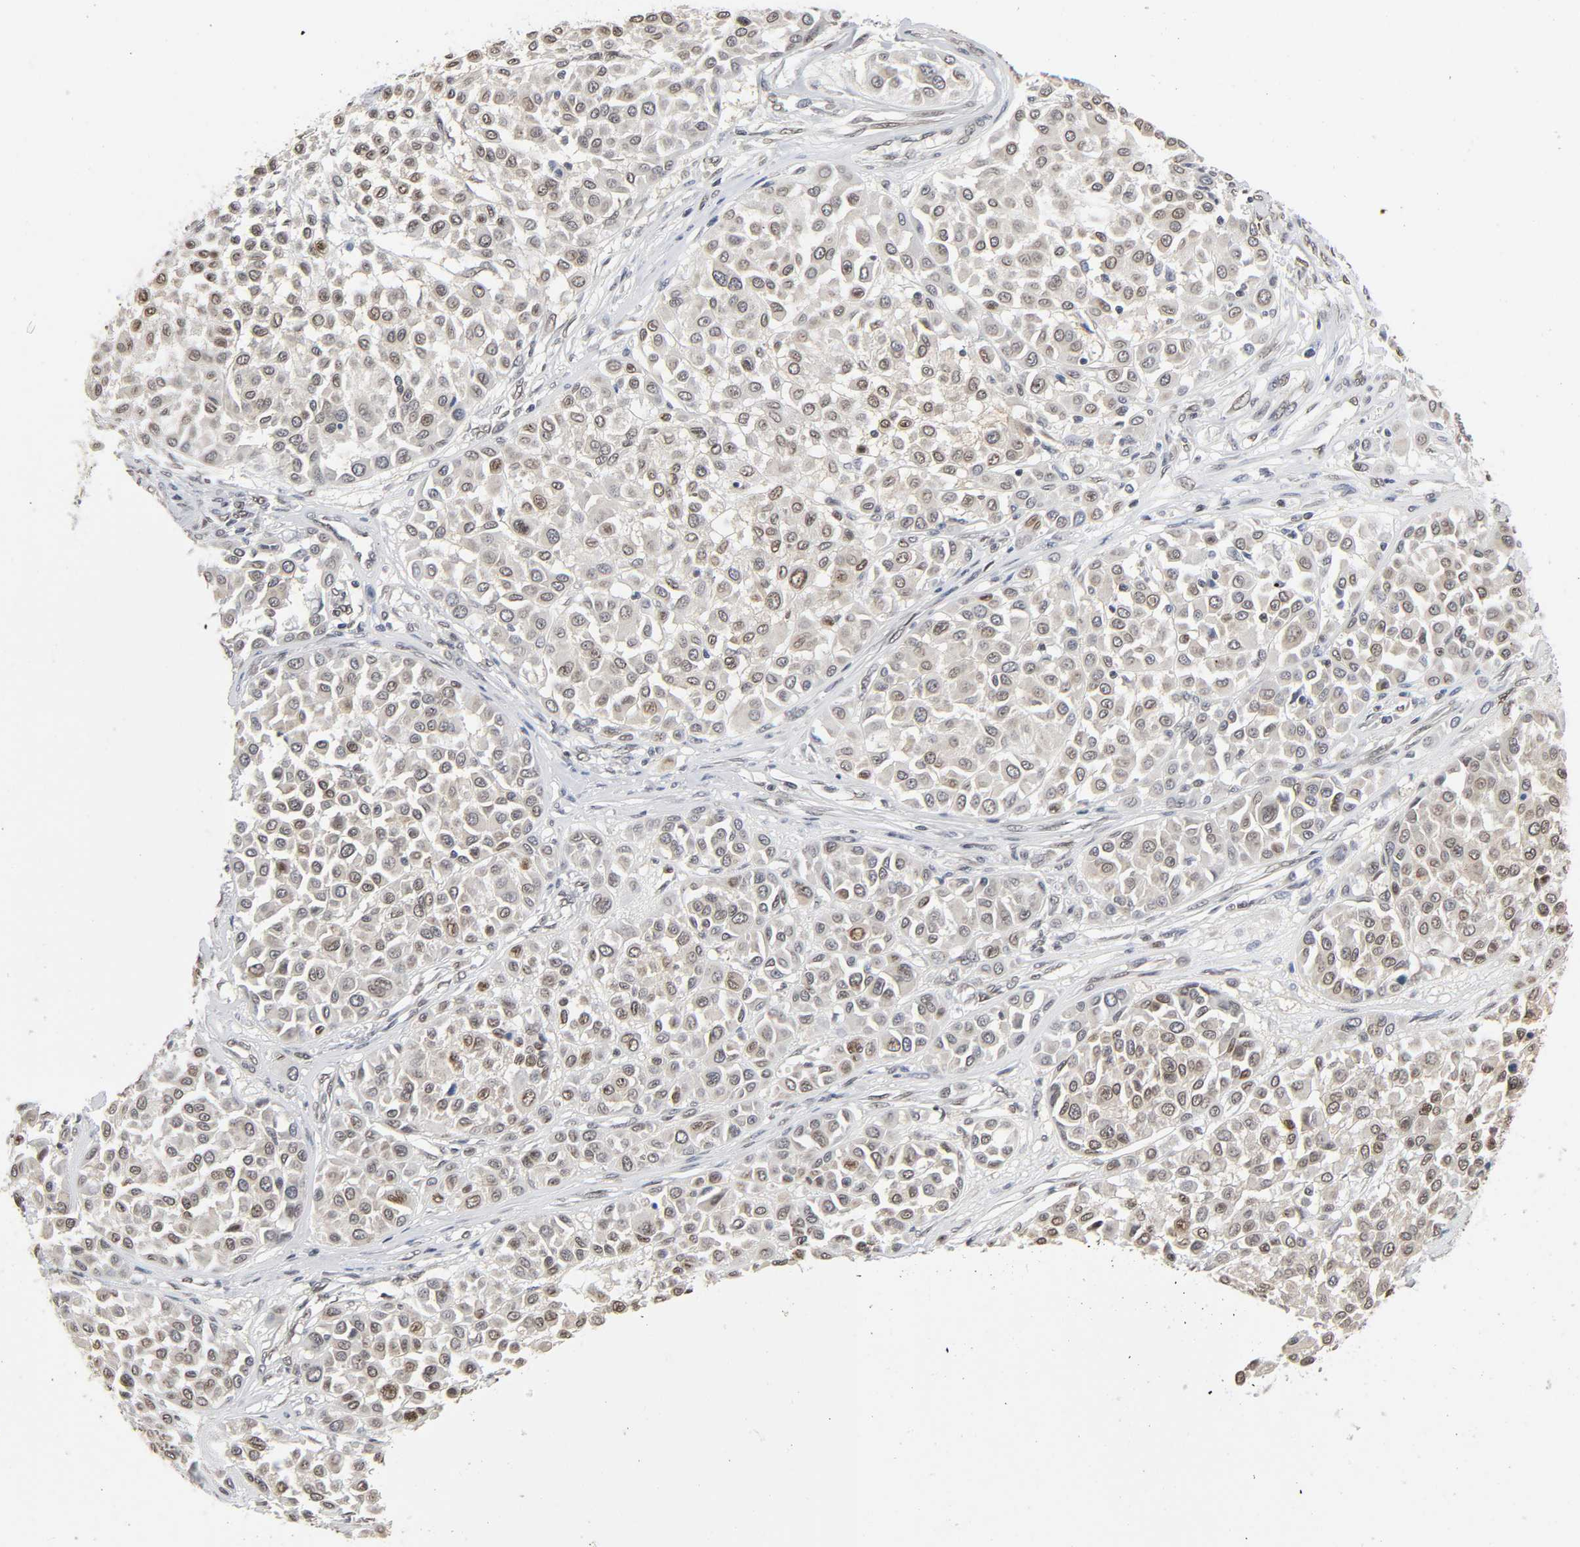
{"staining": {"intensity": "weak", "quantity": ">75%", "location": "cytoplasmic/membranous,nuclear"}, "tissue": "melanoma", "cell_type": "Tumor cells", "image_type": "cancer", "snomed": [{"axis": "morphology", "description": "Malignant melanoma, Metastatic site"}, {"axis": "topography", "description": "Soft tissue"}], "caption": "Brown immunohistochemical staining in melanoma shows weak cytoplasmic/membranous and nuclear expression in approximately >75% of tumor cells.", "gene": "SUMO1", "patient": {"sex": "male", "age": 41}}